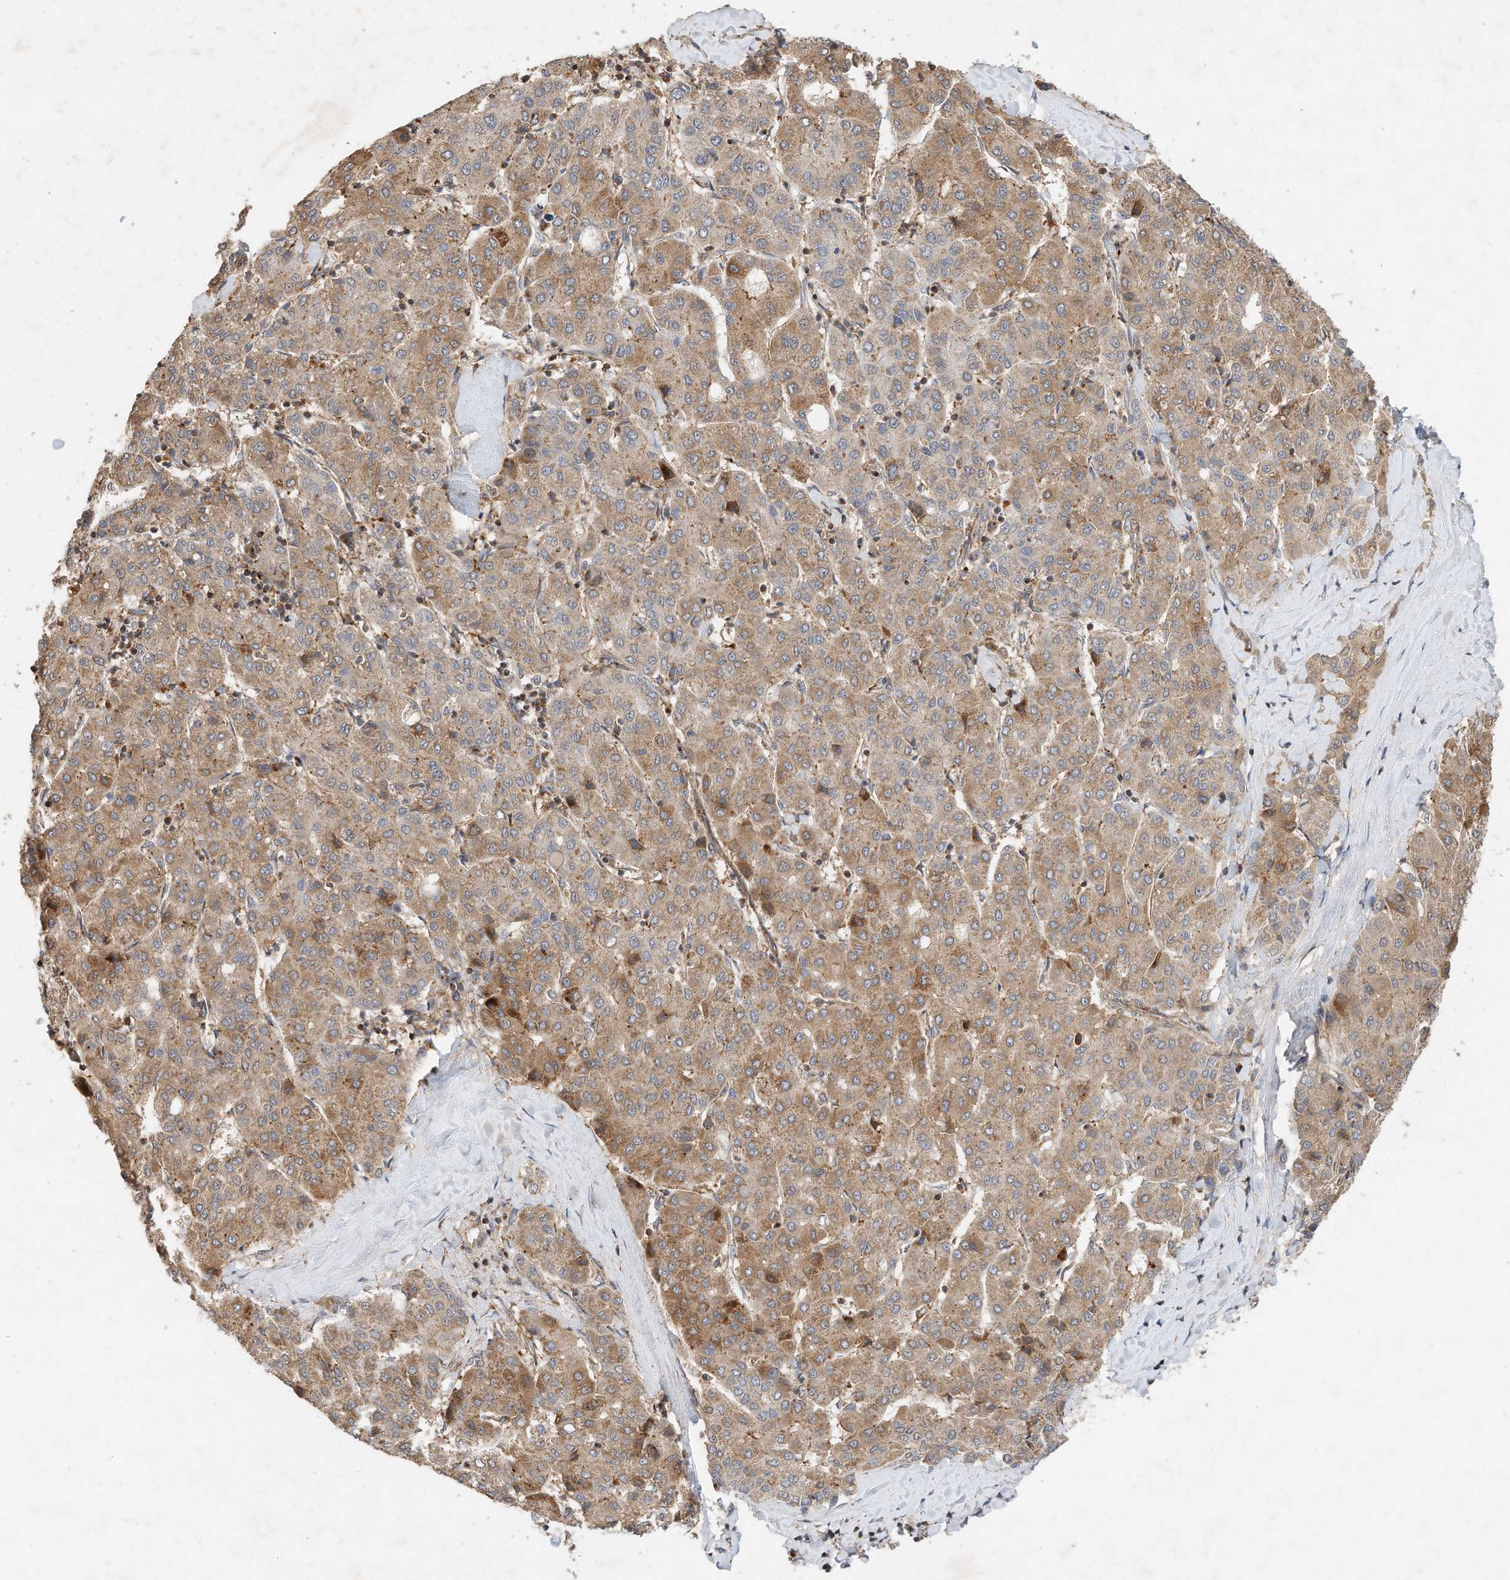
{"staining": {"intensity": "moderate", "quantity": ">75%", "location": "cytoplasmic/membranous"}, "tissue": "liver cancer", "cell_type": "Tumor cells", "image_type": "cancer", "snomed": [{"axis": "morphology", "description": "Carcinoma, Hepatocellular, NOS"}, {"axis": "topography", "description": "Liver"}], "caption": "Brown immunohistochemical staining in human liver cancer shows moderate cytoplasmic/membranous staining in about >75% of tumor cells. The protein is stained brown, and the nuclei are stained in blue (DAB IHC with brightfield microscopy, high magnification).", "gene": "CPAMD8", "patient": {"sex": "male", "age": 65}}